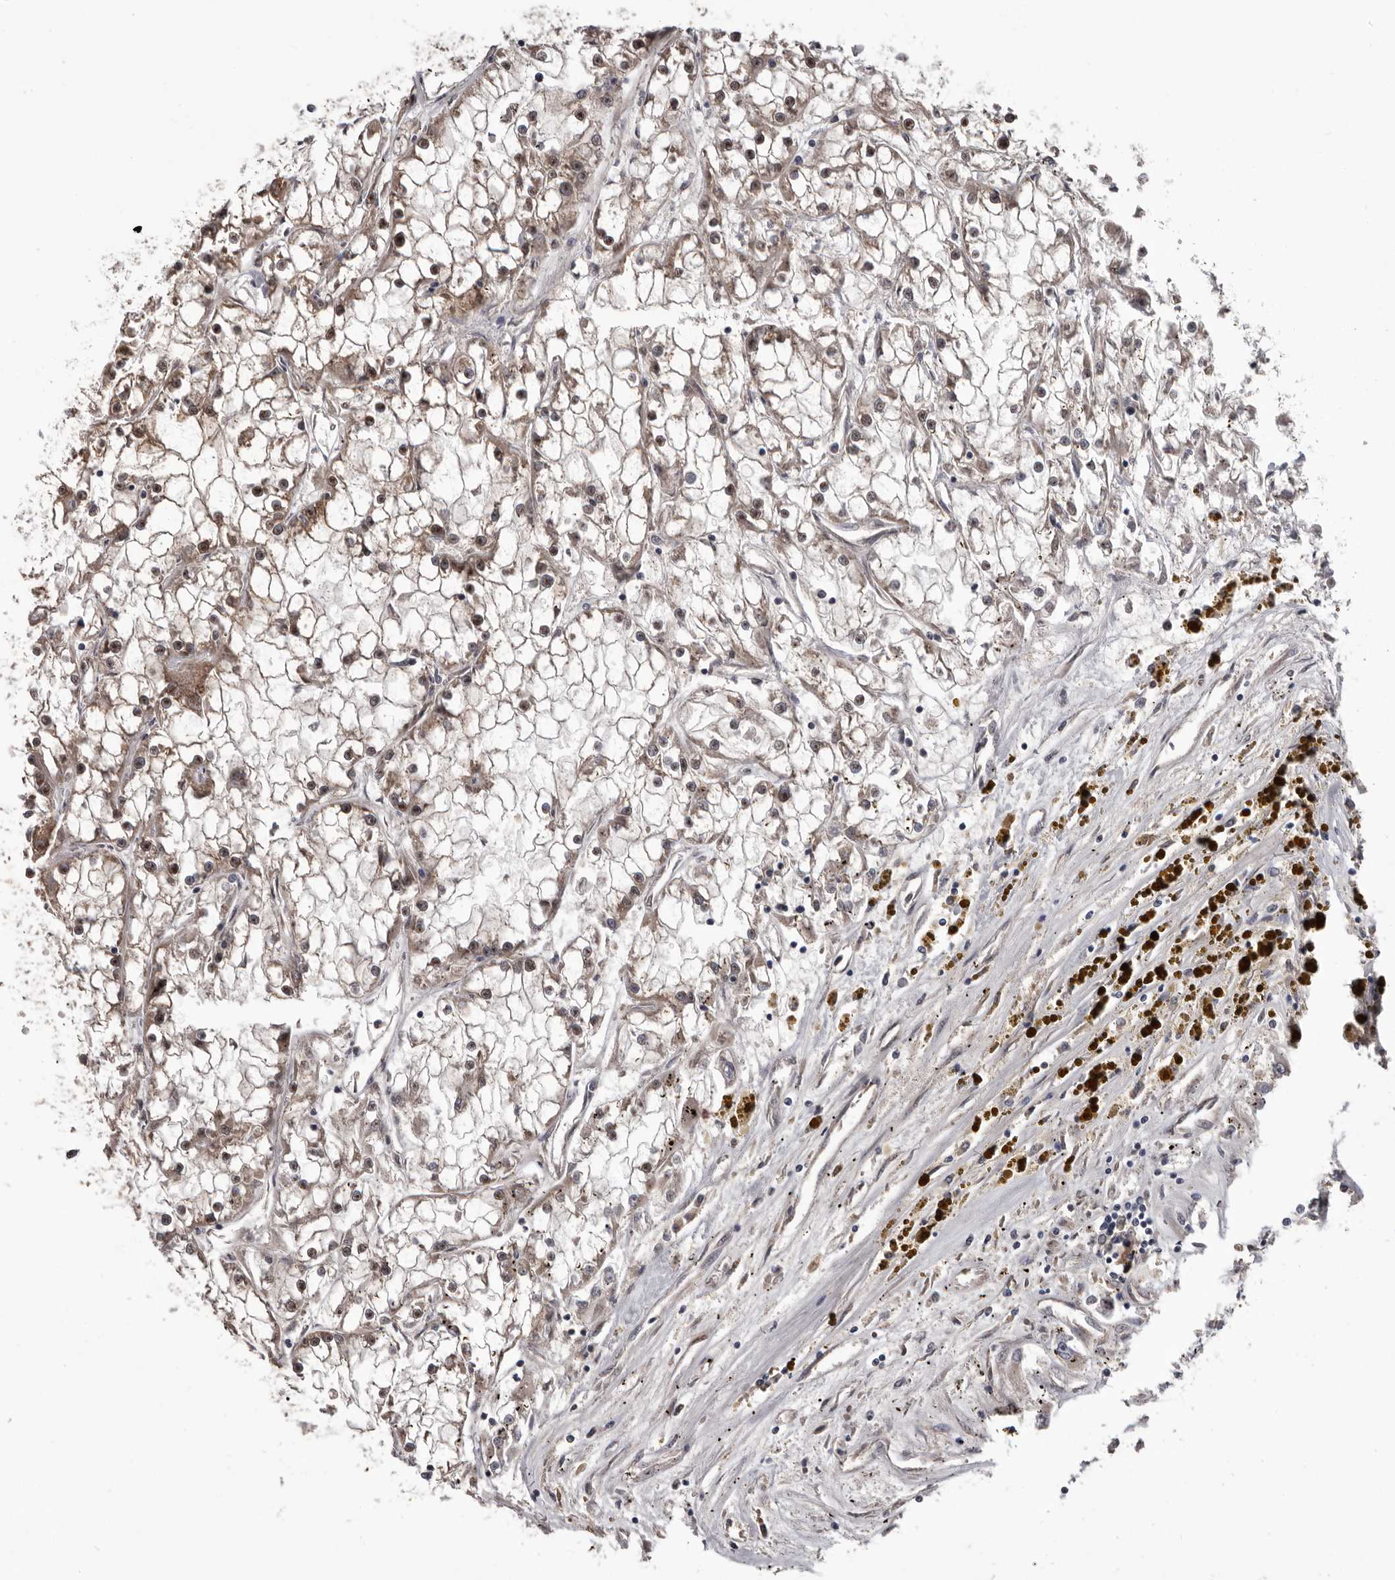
{"staining": {"intensity": "weak", "quantity": "25%-75%", "location": "cytoplasmic/membranous"}, "tissue": "renal cancer", "cell_type": "Tumor cells", "image_type": "cancer", "snomed": [{"axis": "morphology", "description": "Adenocarcinoma, NOS"}, {"axis": "topography", "description": "Kidney"}], "caption": "Protein expression analysis of human renal cancer (adenocarcinoma) reveals weak cytoplasmic/membranous expression in approximately 25%-75% of tumor cells.", "gene": "PRKD1", "patient": {"sex": "female", "age": 52}}